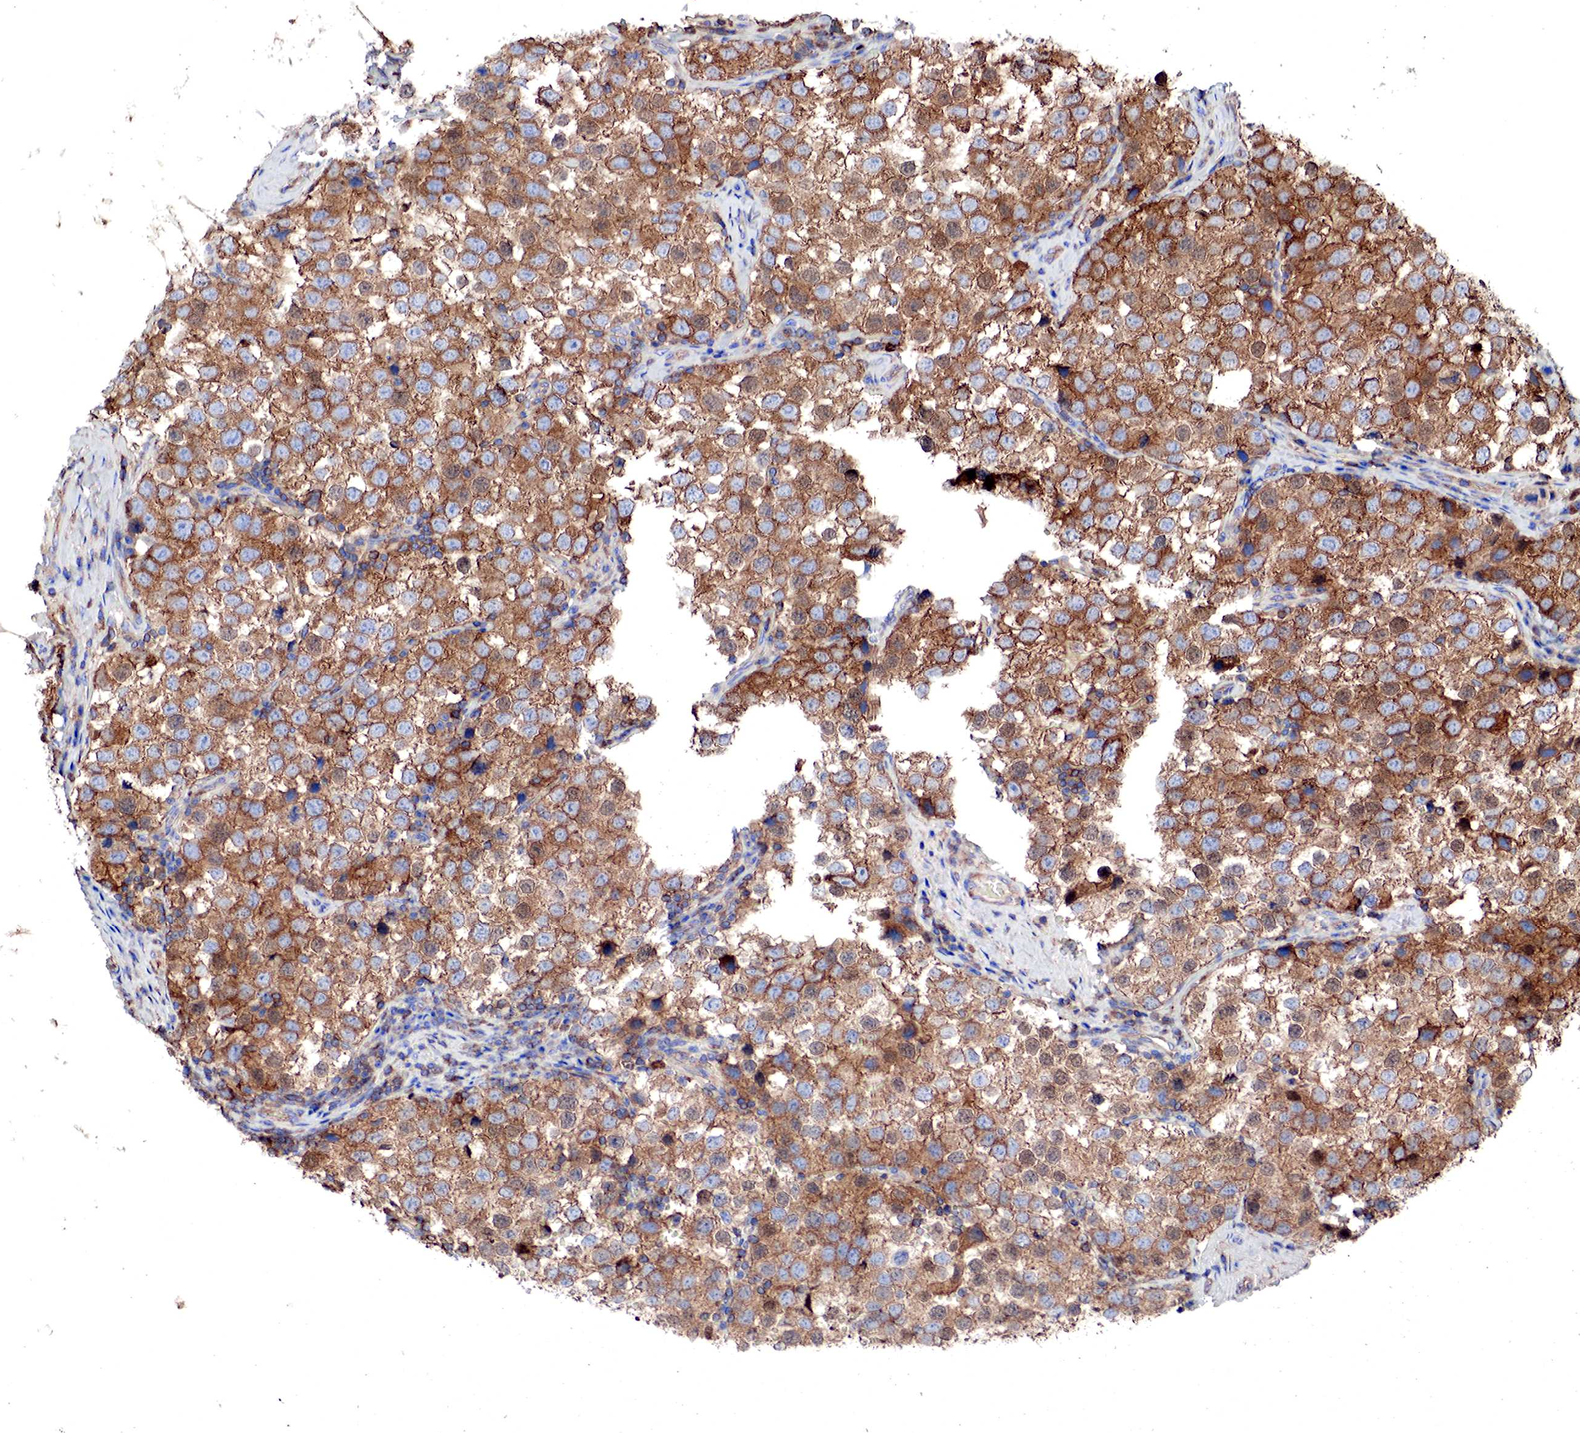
{"staining": {"intensity": "strong", "quantity": ">75%", "location": "cytoplasmic/membranous"}, "tissue": "testis cancer", "cell_type": "Tumor cells", "image_type": "cancer", "snomed": [{"axis": "morphology", "description": "Seminoma, NOS"}, {"axis": "topography", "description": "Testis"}], "caption": "Seminoma (testis) stained with a brown dye exhibits strong cytoplasmic/membranous positive expression in approximately >75% of tumor cells.", "gene": "G6PD", "patient": {"sex": "male", "age": 39}}